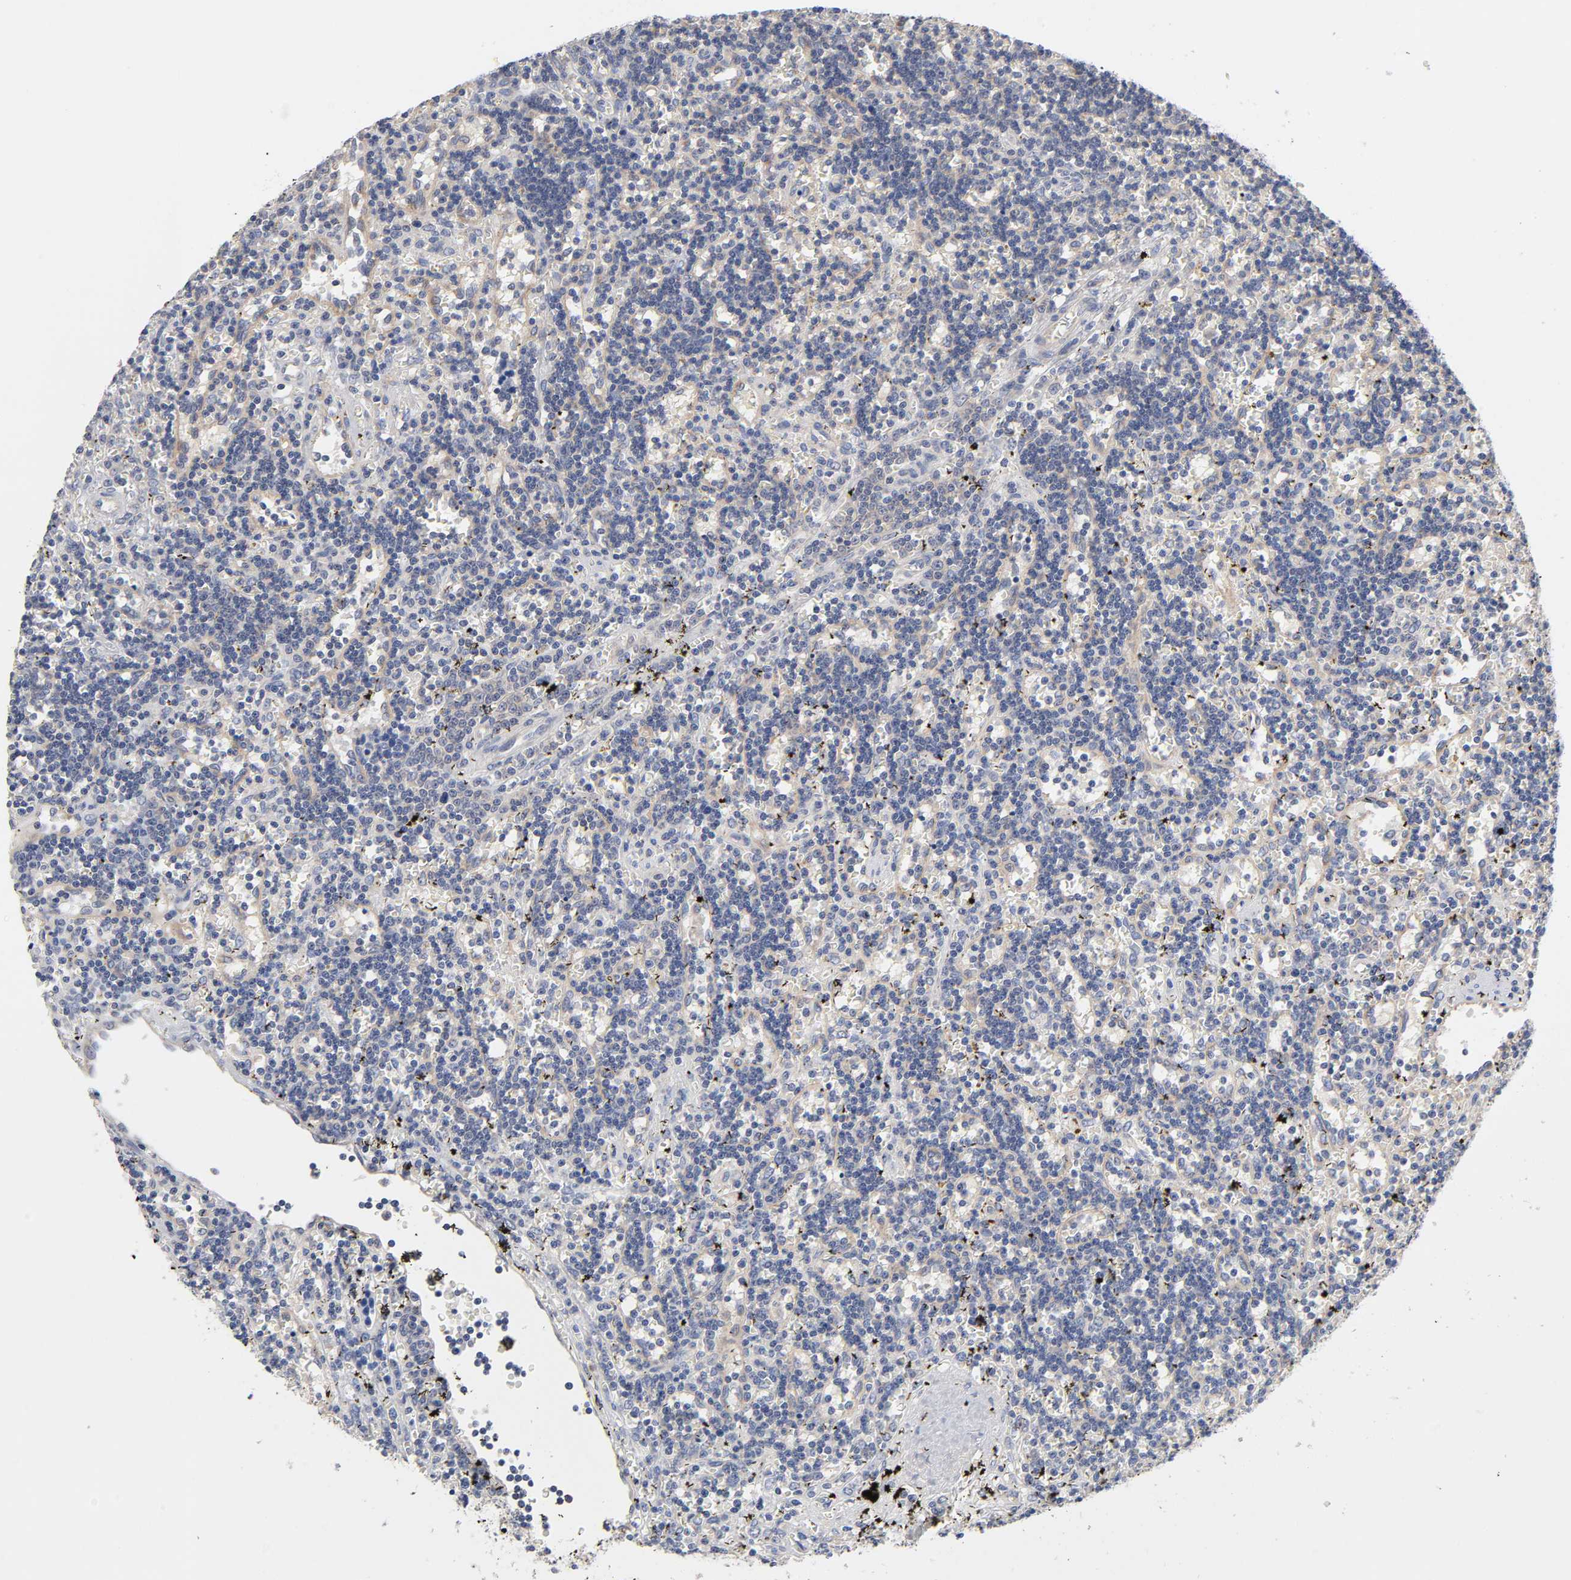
{"staining": {"intensity": "weak", "quantity": ">75%", "location": "cytoplasmic/membranous"}, "tissue": "lymphoma", "cell_type": "Tumor cells", "image_type": "cancer", "snomed": [{"axis": "morphology", "description": "Malignant lymphoma, non-Hodgkin's type, Low grade"}, {"axis": "topography", "description": "Spleen"}], "caption": "Human low-grade malignant lymphoma, non-Hodgkin's type stained with a brown dye demonstrates weak cytoplasmic/membranous positive positivity in approximately >75% of tumor cells.", "gene": "C17orf75", "patient": {"sex": "male", "age": 60}}